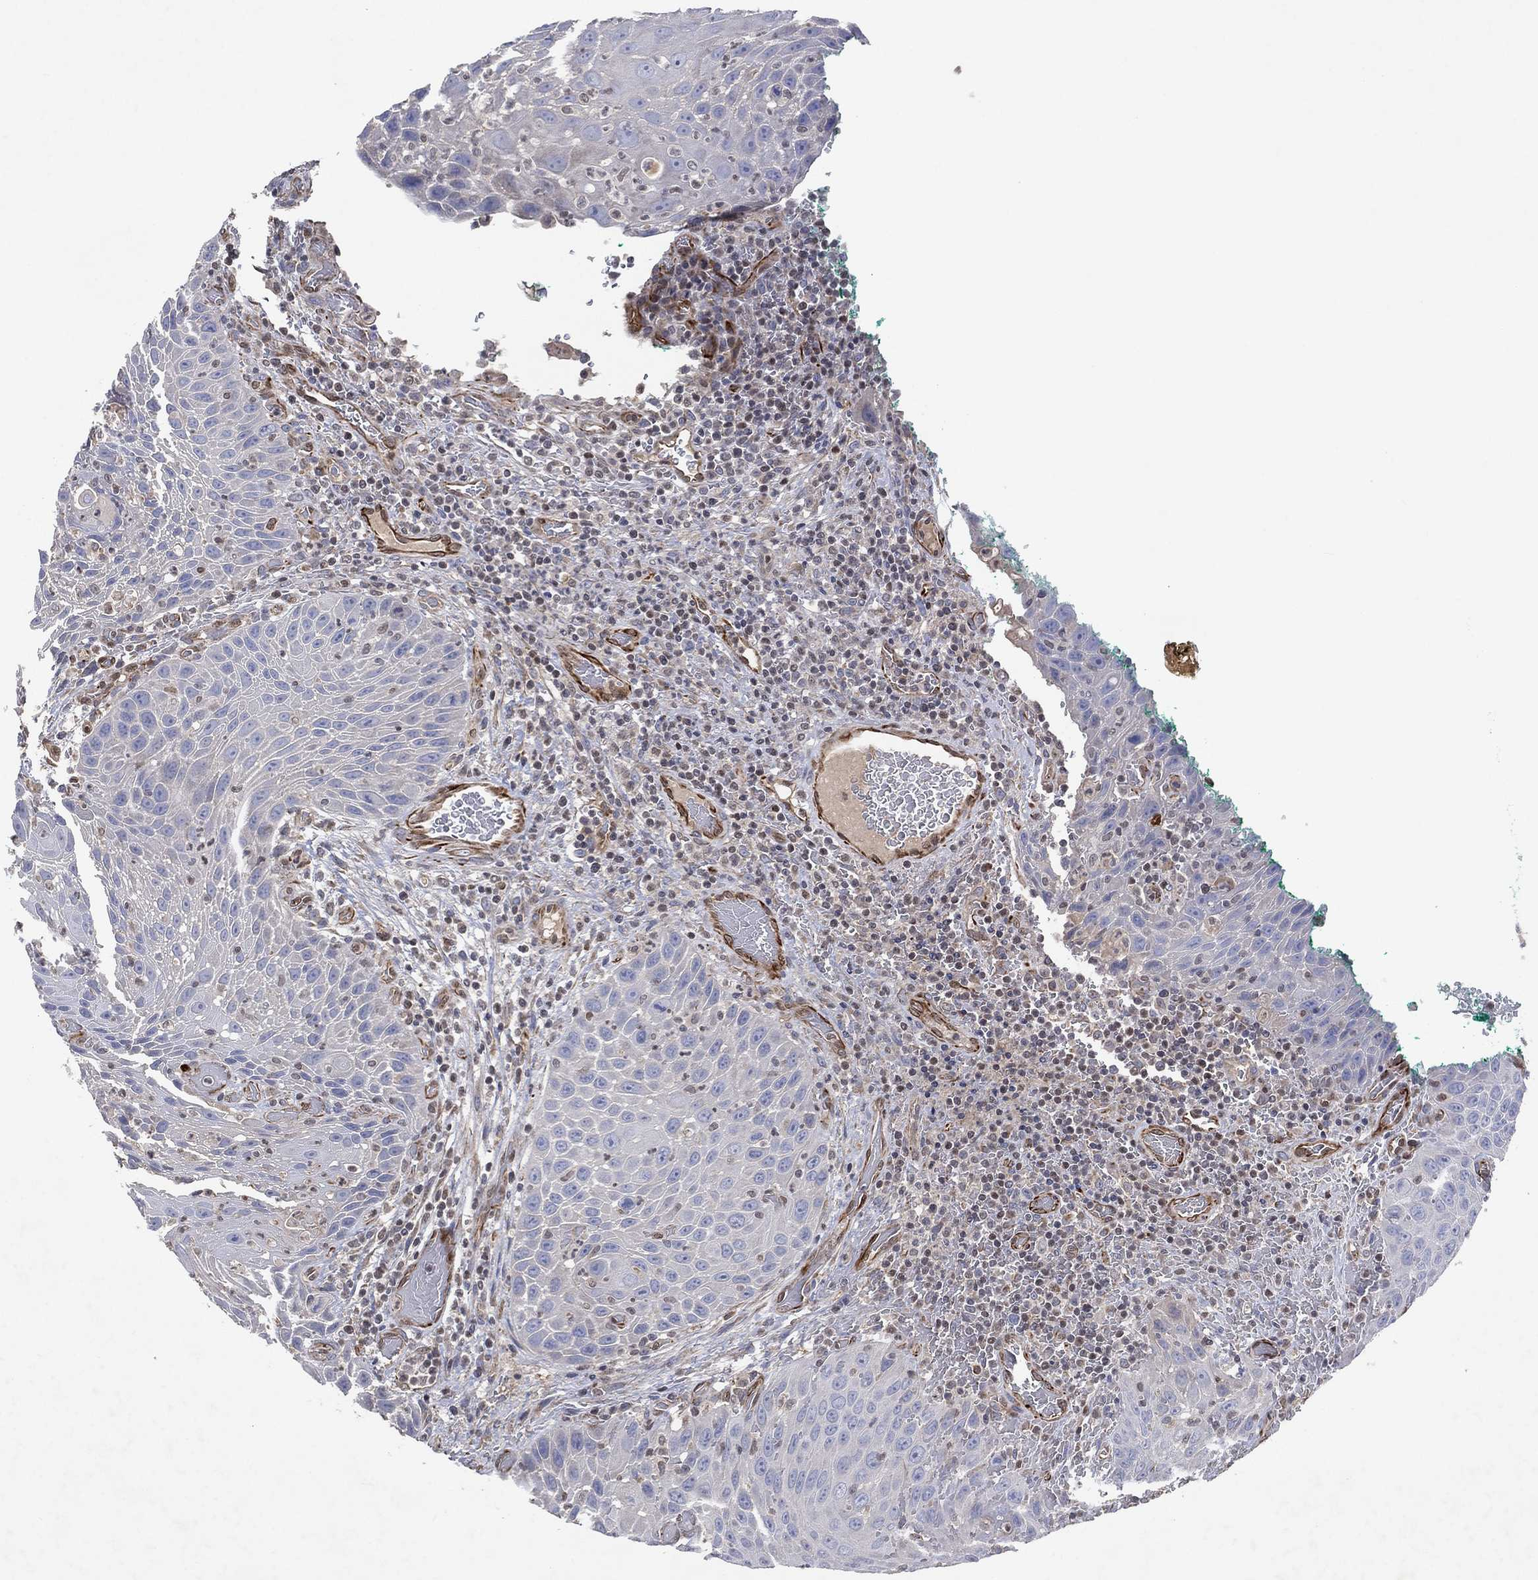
{"staining": {"intensity": "negative", "quantity": "none", "location": "none"}, "tissue": "head and neck cancer", "cell_type": "Tumor cells", "image_type": "cancer", "snomed": [{"axis": "morphology", "description": "Squamous cell carcinoma, NOS"}, {"axis": "topography", "description": "Head-Neck"}], "caption": "This is an immunohistochemistry (IHC) image of head and neck cancer. There is no expression in tumor cells.", "gene": "FLI1", "patient": {"sex": "male", "age": 69}}